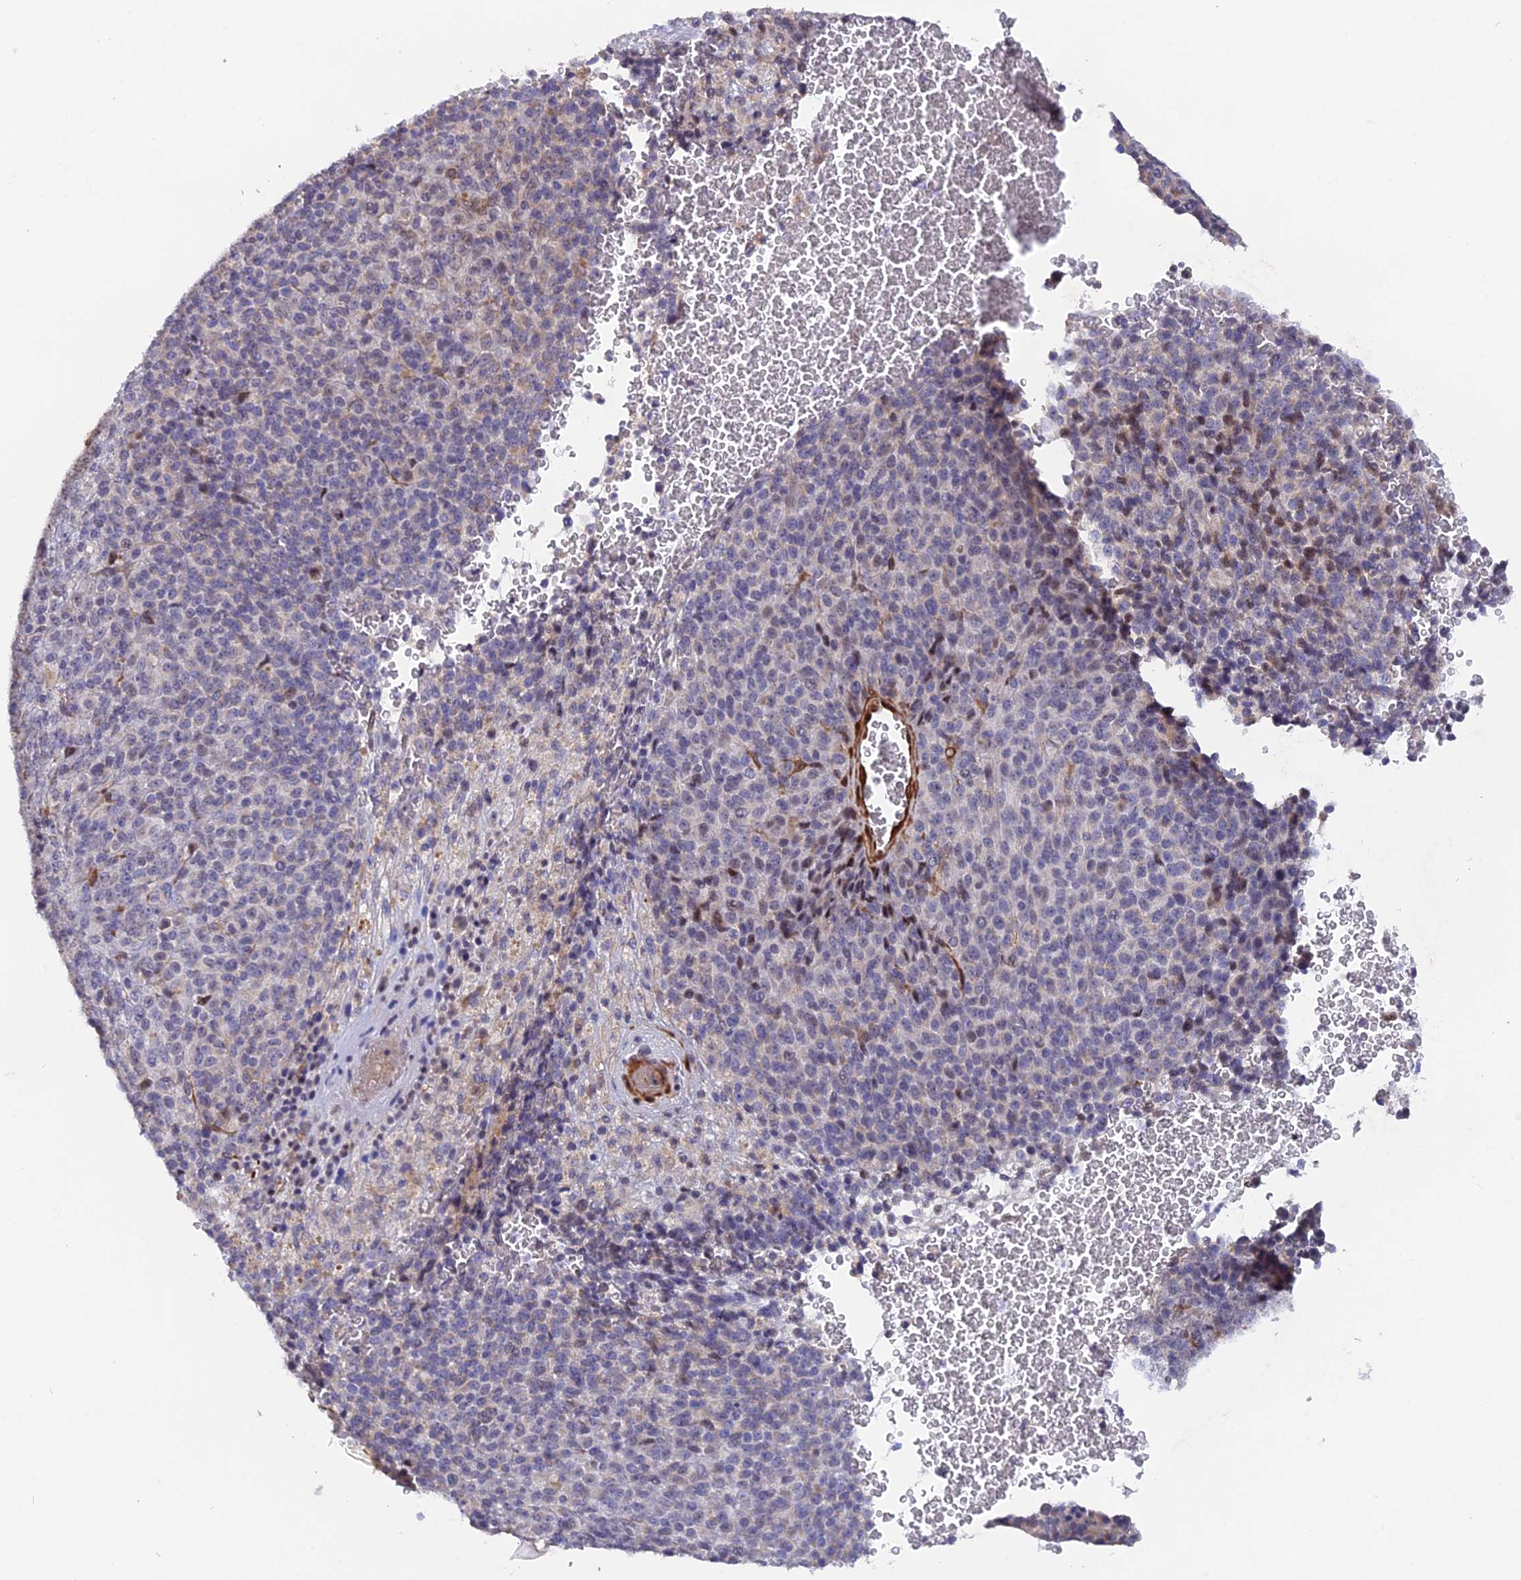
{"staining": {"intensity": "negative", "quantity": "none", "location": "none"}, "tissue": "melanoma", "cell_type": "Tumor cells", "image_type": "cancer", "snomed": [{"axis": "morphology", "description": "Malignant melanoma, Metastatic site"}, {"axis": "topography", "description": "Brain"}], "caption": "Melanoma stained for a protein using immunohistochemistry (IHC) shows no positivity tumor cells.", "gene": "CCDC154", "patient": {"sex": "female", "age": 56}}